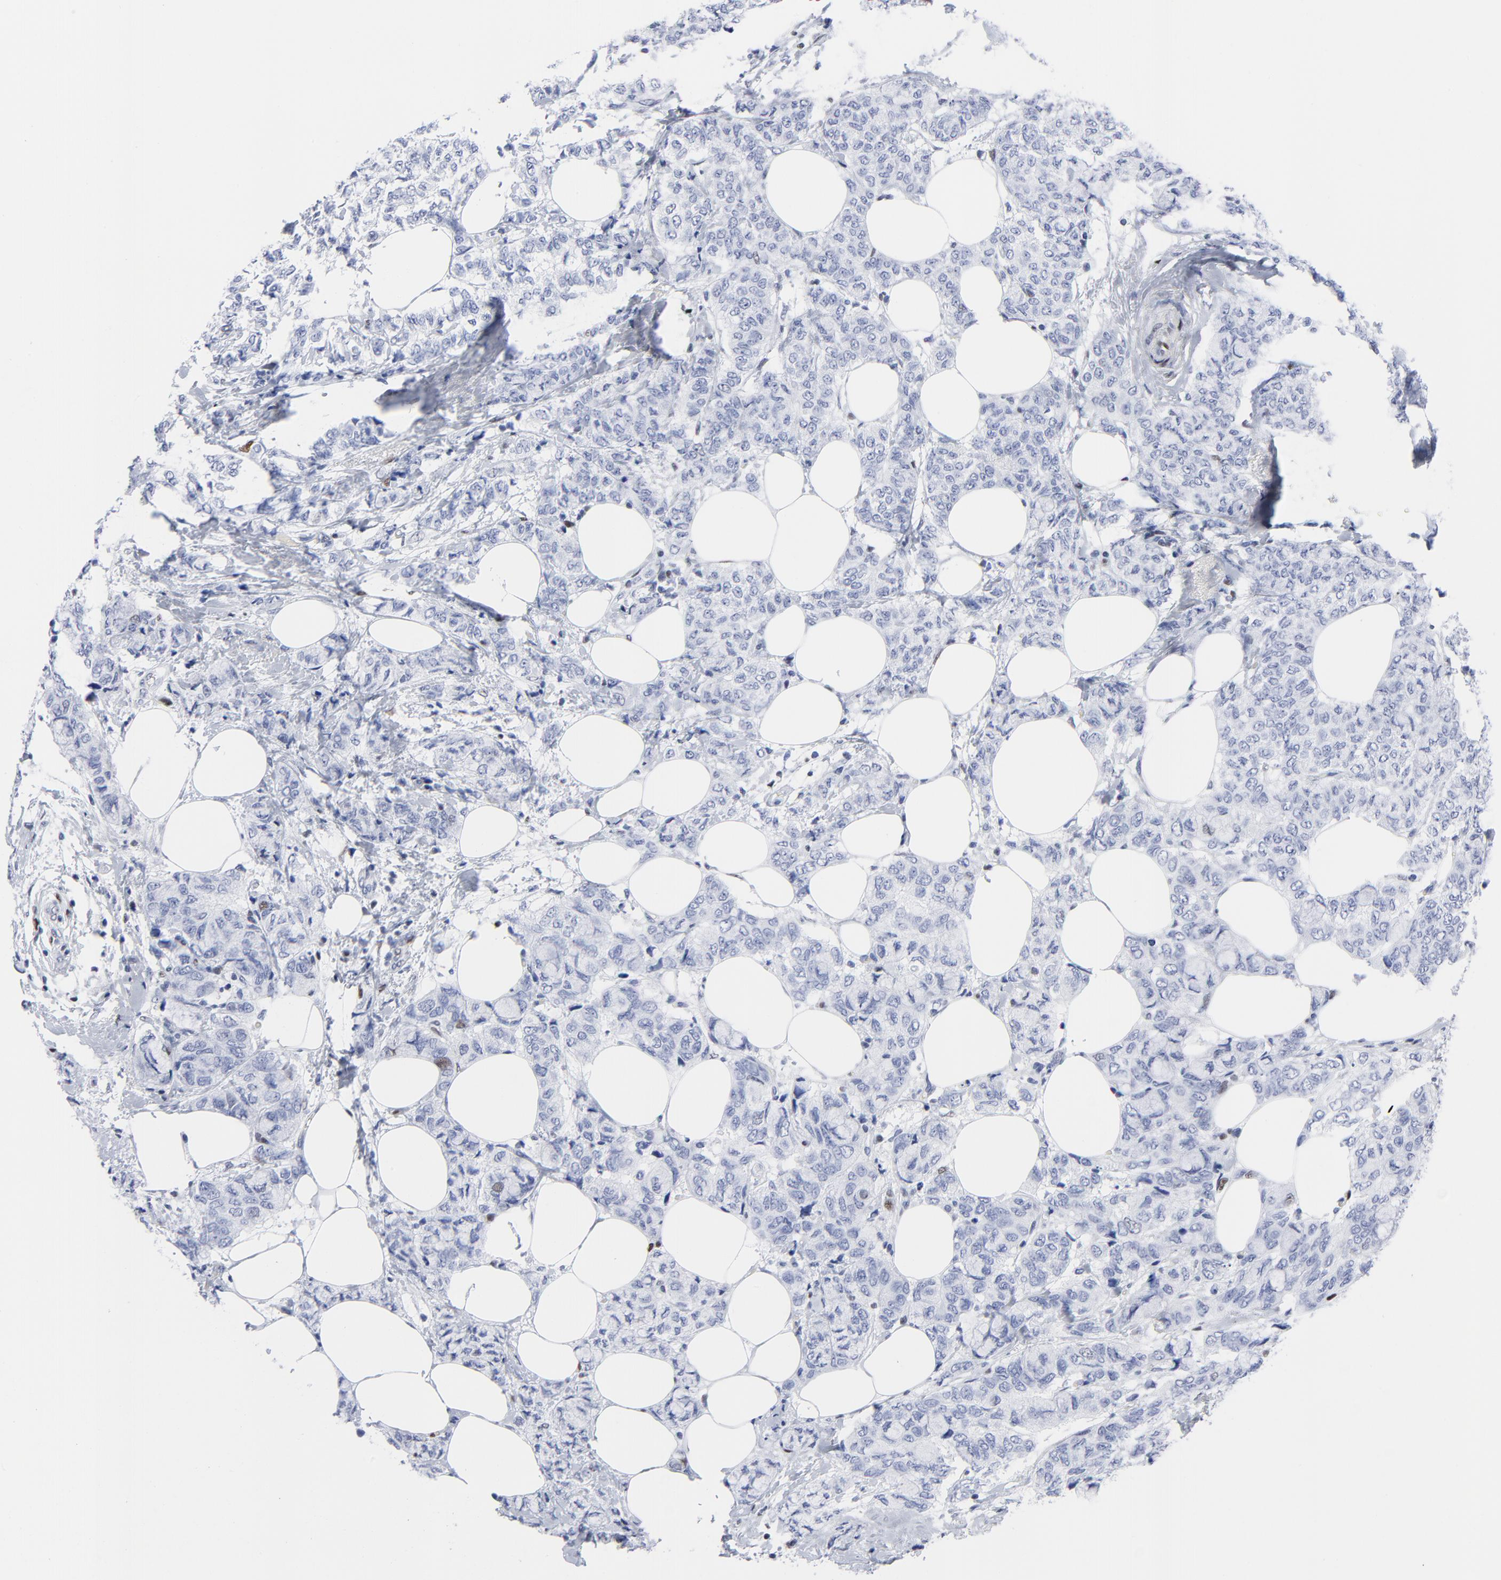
{"staining": {"intensity": "negative", "quantity": "none", "location": "none"}, "tissue": "breast cancer", "cell_type": "Tumor cells", "image_type": "cancer", "snomed": [{"axis": "morphology", "description": "Lobular carcinoma"}, {"axis": "topography", "description": "Breast"}], "caption": "Tumor cells show no significant protein staining in breast lobular carcinoma.", "gene": "JUN", "patient": {"sex": "female", "age": 60}}